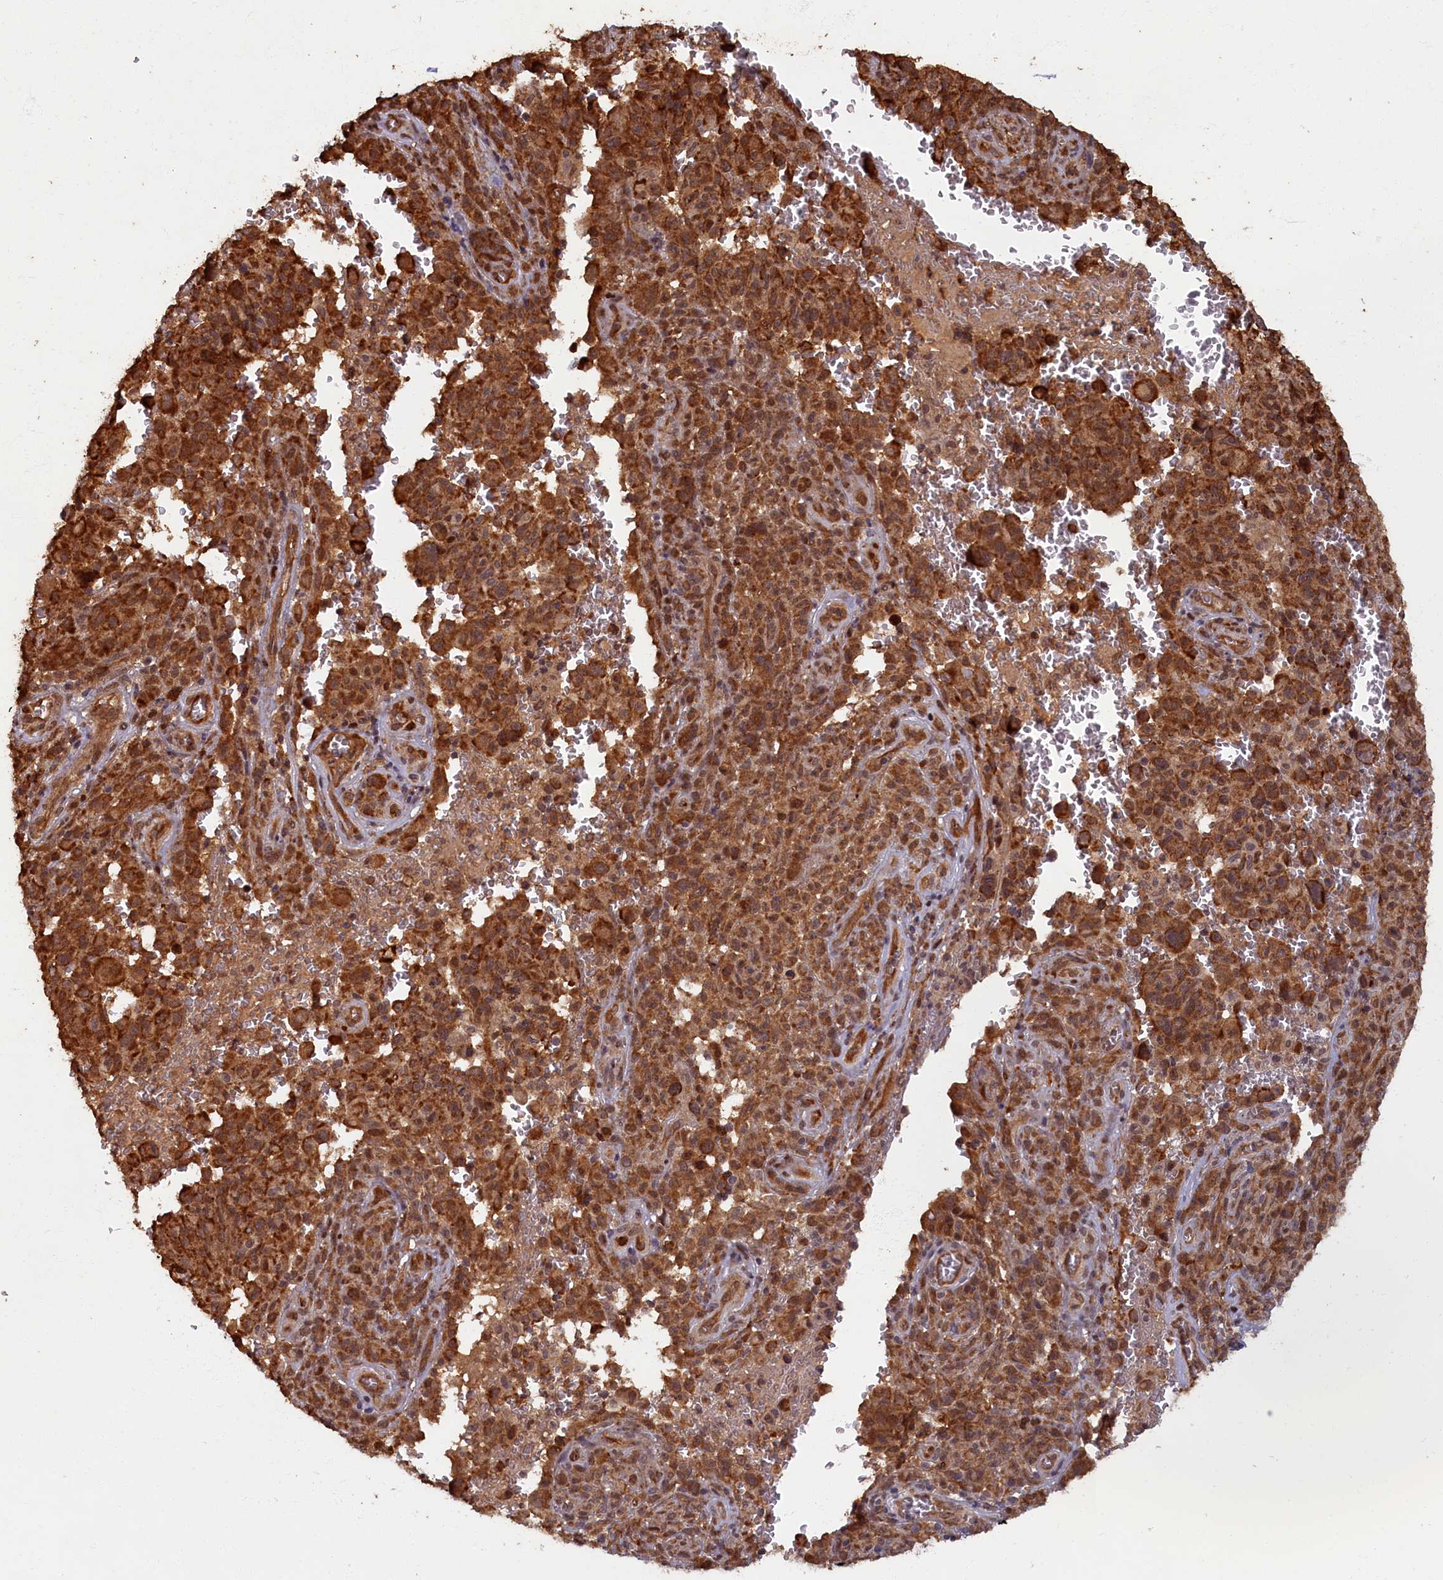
{"staining": {"intensity": "strong", "quantity": ">75%", "location": "cytoplasmic/membranous"}, "tissue": "melanoma", "cell_type": "Tumor cells", "image_type": "cancer", "snomed": [{"axis": "morphology", "description": "Malignant melanoma, NOS"}, {"axis": "topography", "description": "Skin"}], "caption": "Malignant melanoma tissue reveals strong cytoplasmic/membranous staining in approximately >75% of tumor cells, visualized by immunohistochemistry.", "gene": "BRCA1", "patient": {"sex": "female", "age": 82}}